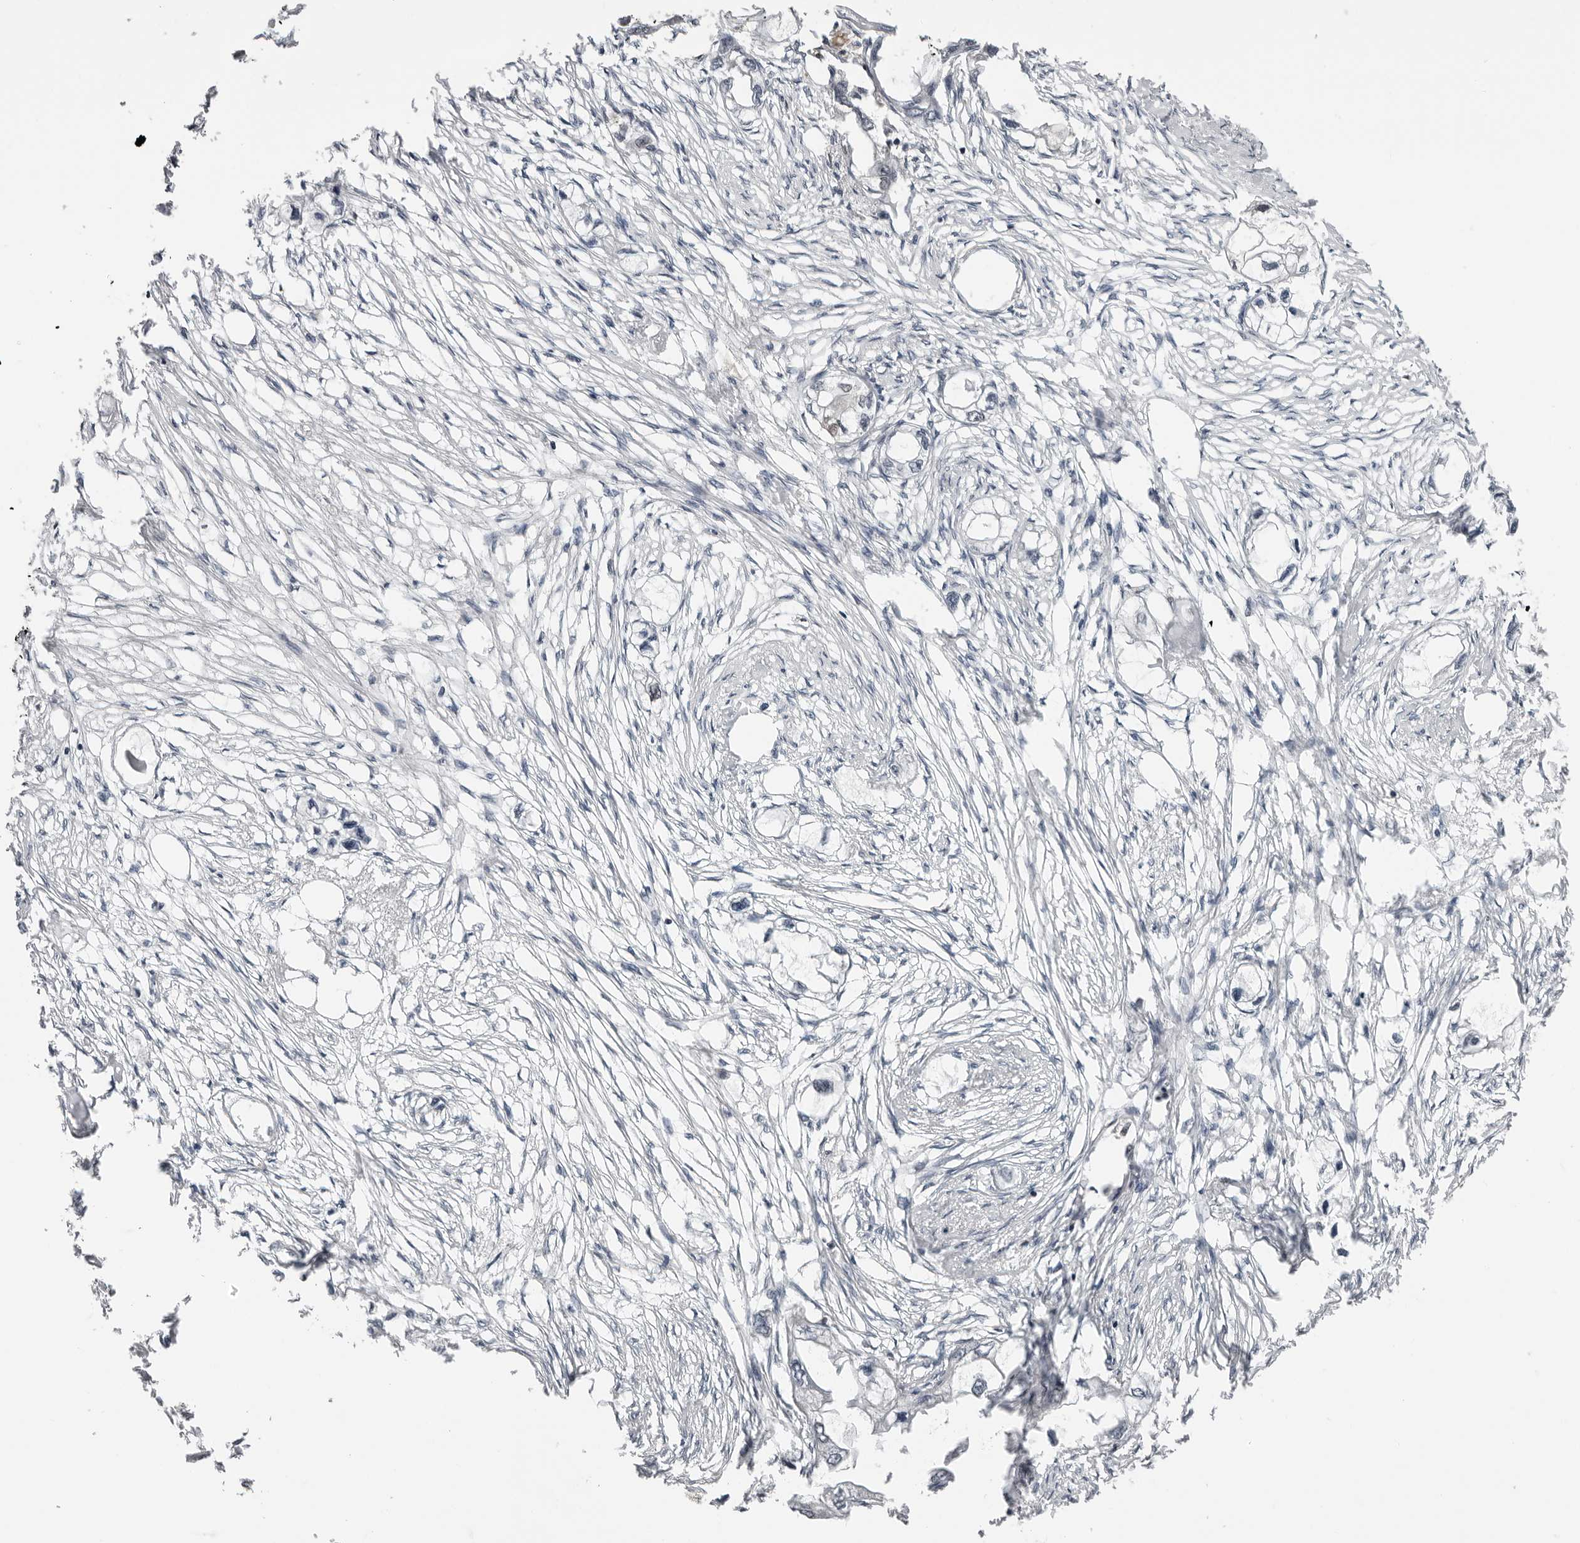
{"staining": {"intensity": "negative", "quantity": "none", "location": "none"}, "tissue": "endometrial cancer", "cell_type": "Tumor cells", "image_type": "cancer", "snomed": [{"axis": "morphology", "description": "Adenocarcinoma, NOS"}, {"axis": "morphology", "description": "Adenocarcinoma, metastatic, NOS"}, {"axis": "topography", "description": "Adipose tissue"}, {"axis": "topography", "description": "Endometrium"}], "caption": "The micrograph displays no staining of tumor cells in endometrial cancer (adenocarcinoma). (Stains: DAB immunohistochemistry (IHC) with hematoxylin counter stain, Microscopy: brightfield microscopy at high magnification).", "gene": "HSPH1", "patient": {"sex": "female", "age": 67}}